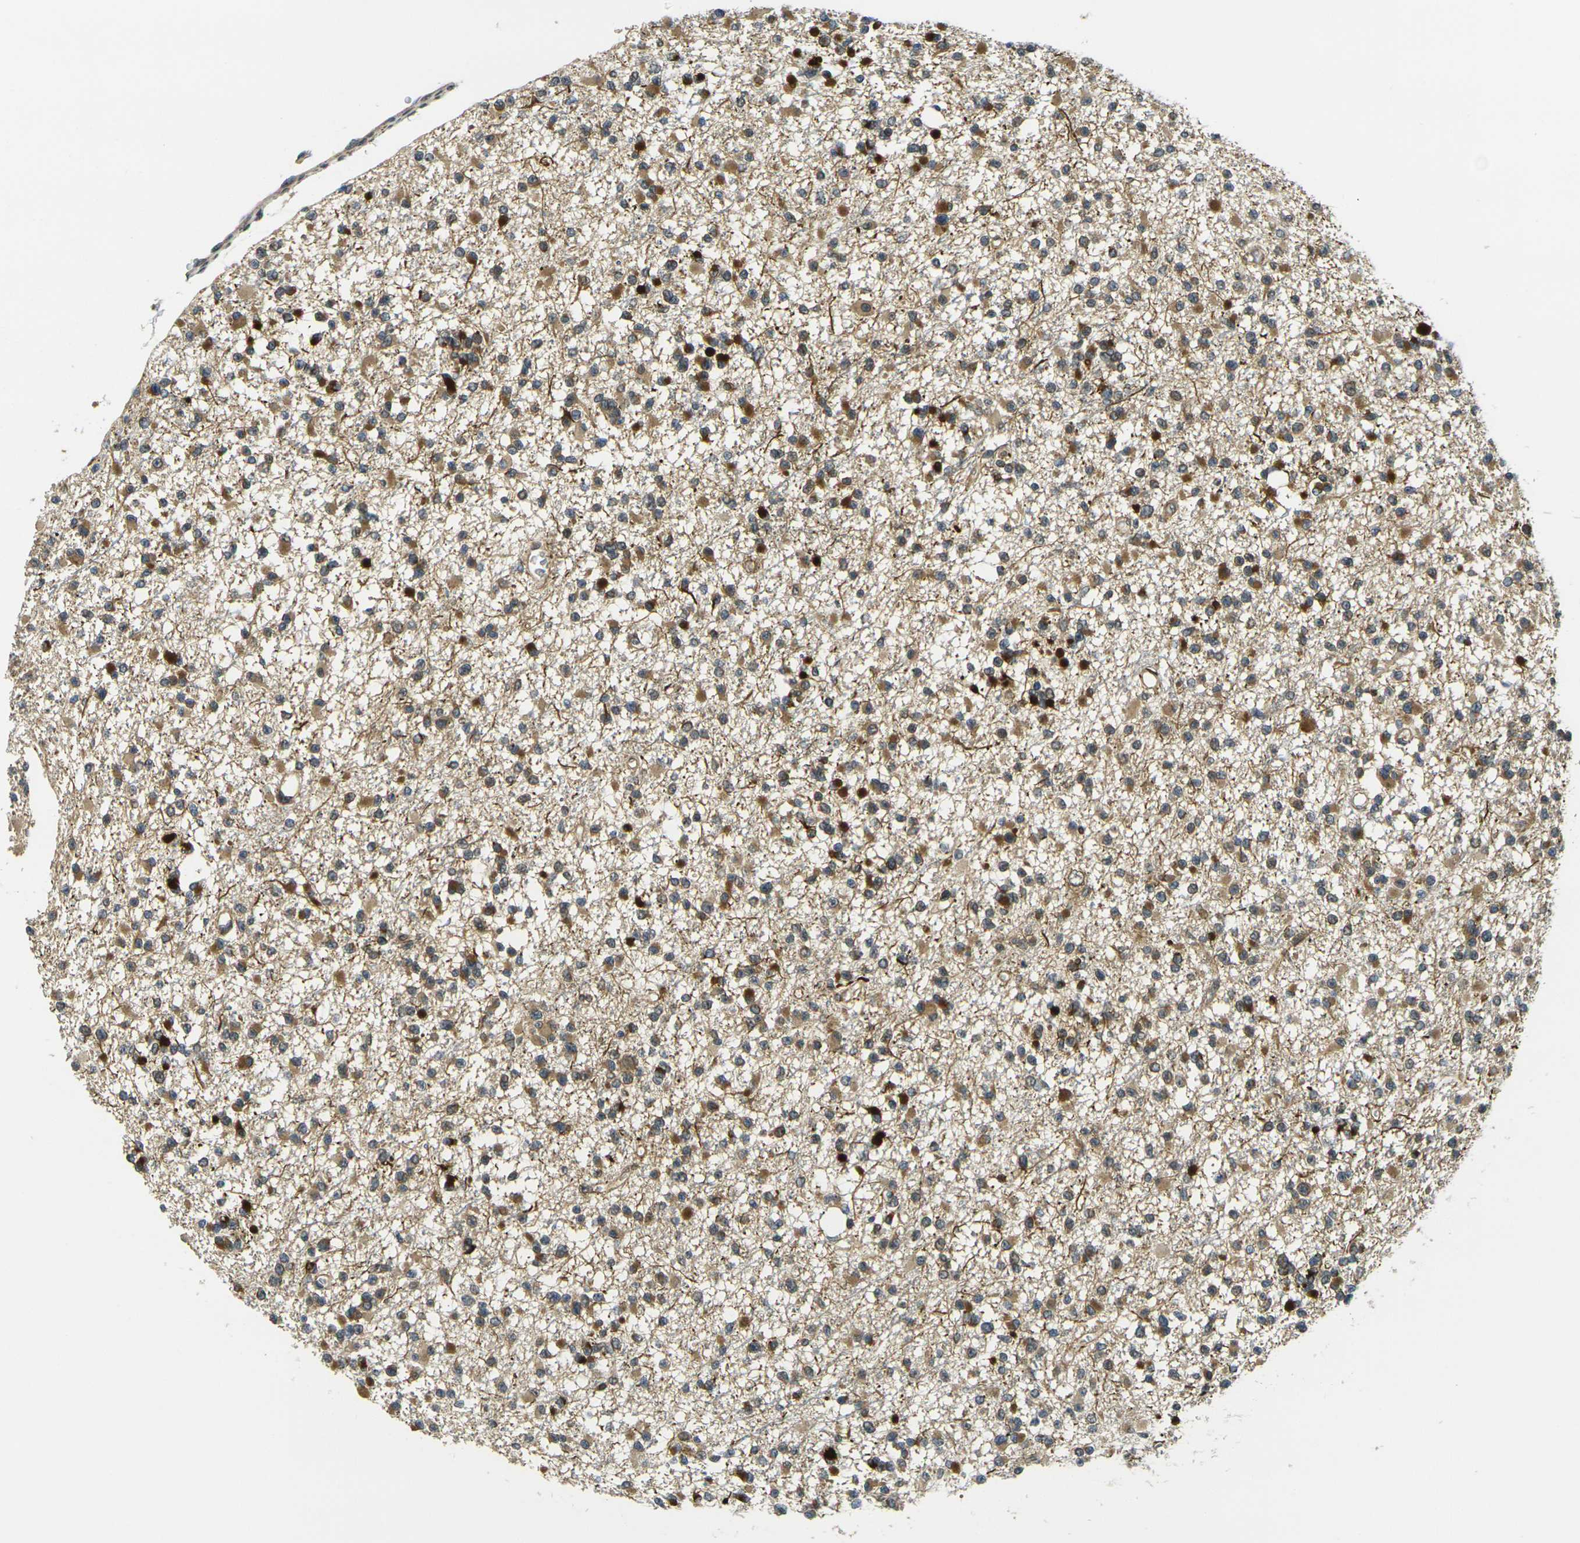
{"staining": {"intensity": "moderate", "quantity": "25%-75%", "location": "cytoplasmic/membranous"}, "tissue": "glioma", "cell_type": "Tumor cells", "image_type": "cancer", "snomed": [{"axis": "morphology", "description": "Glioma, malignant, Low grade"}, {"axis": "topography", "description": "Brain"}], "caption": "An immunohistochemistry (IHC) photomicrograph of tumor tissue is shown. Protein staining in brown shows moderate cytoplasmic/membranous positivity in low-grade glioma (malignant) within tumor cells.", "gene": "FUT11", "patient": {"sex": "female", "age": 22}}